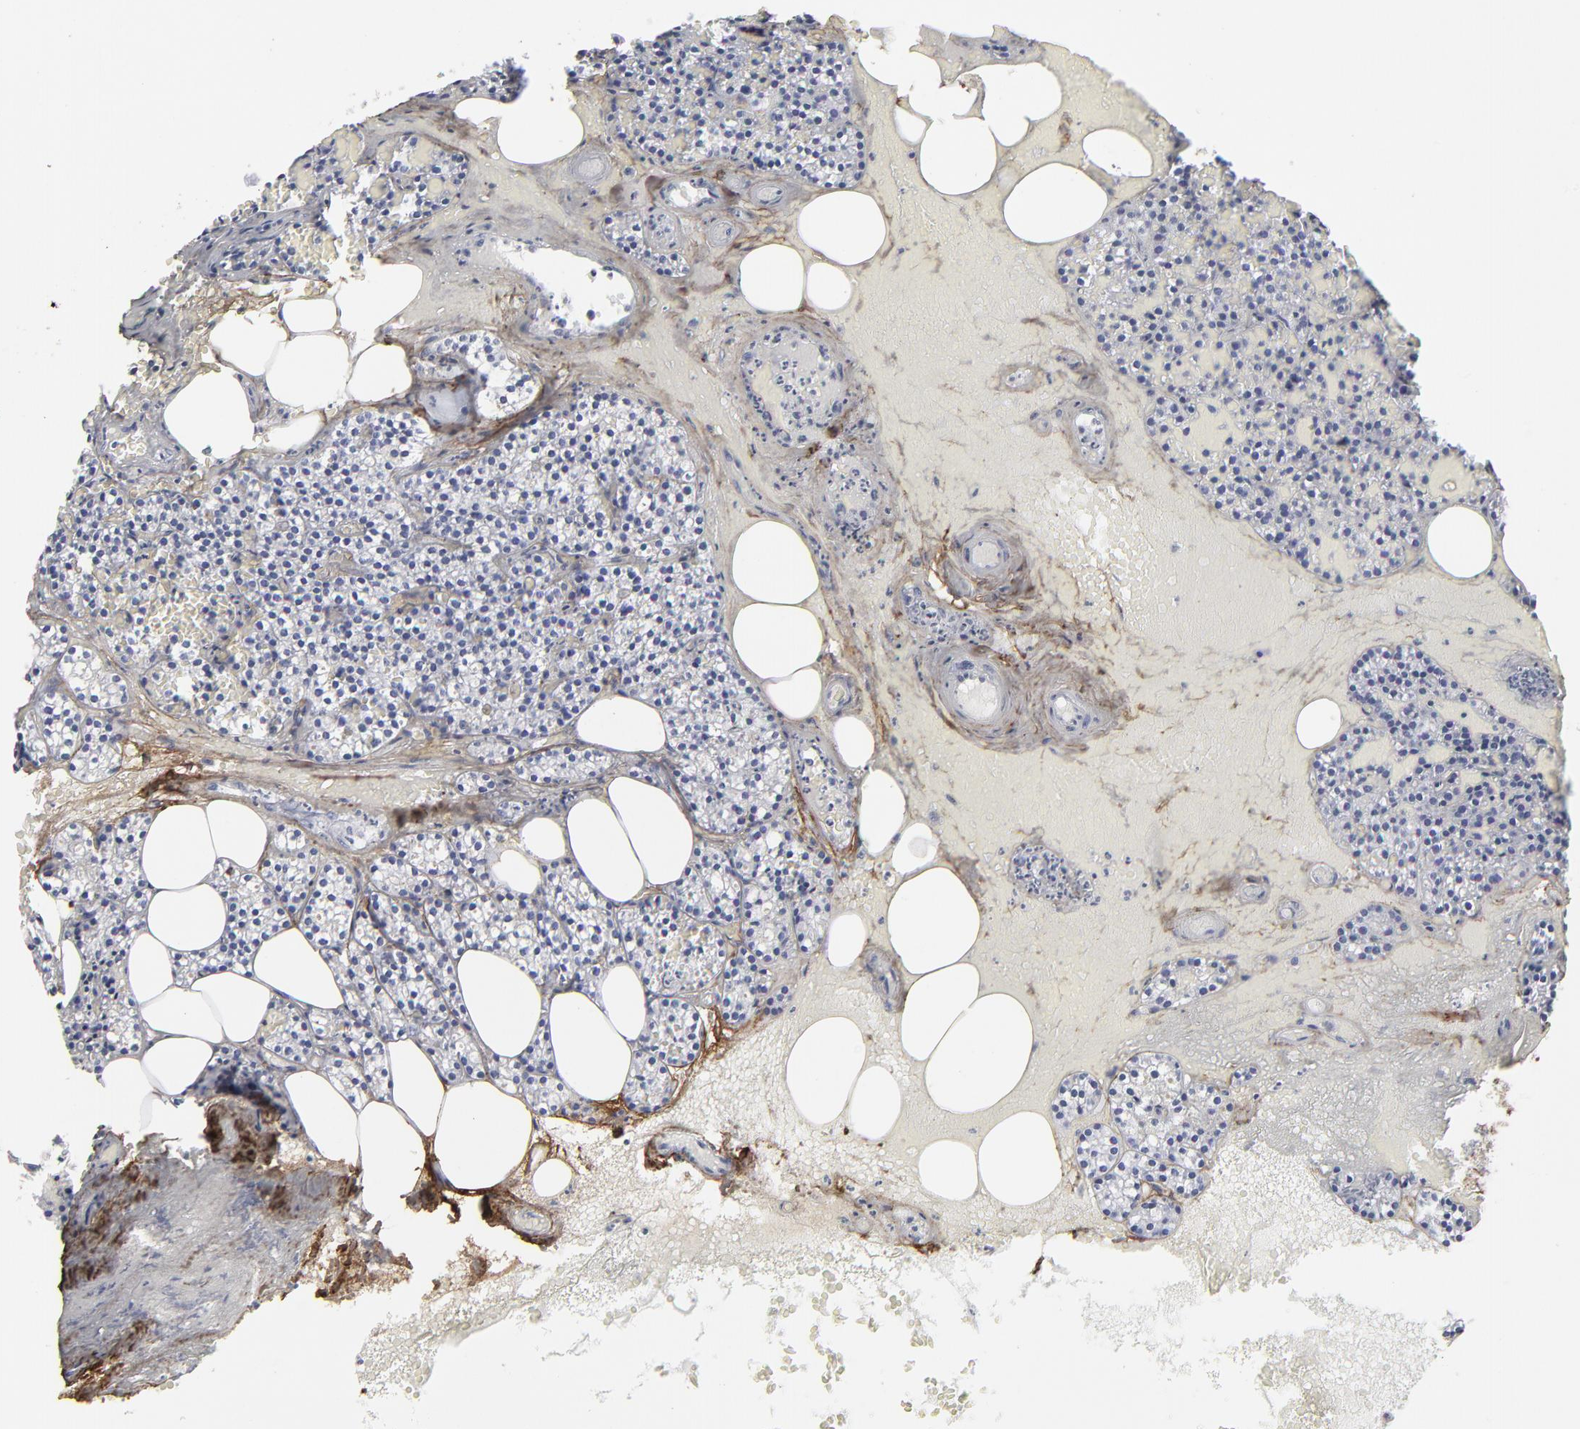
{"staining": {"intensity": "negative", "quantity": "none", "location": "none"}, "tissue": "parathyroid gland", "cell_type": "Glandular cells", "image_type": "normal", "snomed": [{"axis": "morphology", "description": "Normal tissue, NOS"}, {"axis": "topography", "description": "Parathyroid gland"}], "caption": "IHC image of normal parathyroid gland: human parathyroid gland stained with DAB (3,3'-diaminobenzidine) reveals no significant protein expression in glandular cells. Nuclei are stained in blue.", "gene": "DCN", "patient": {"sex": "male", "age": 51}}